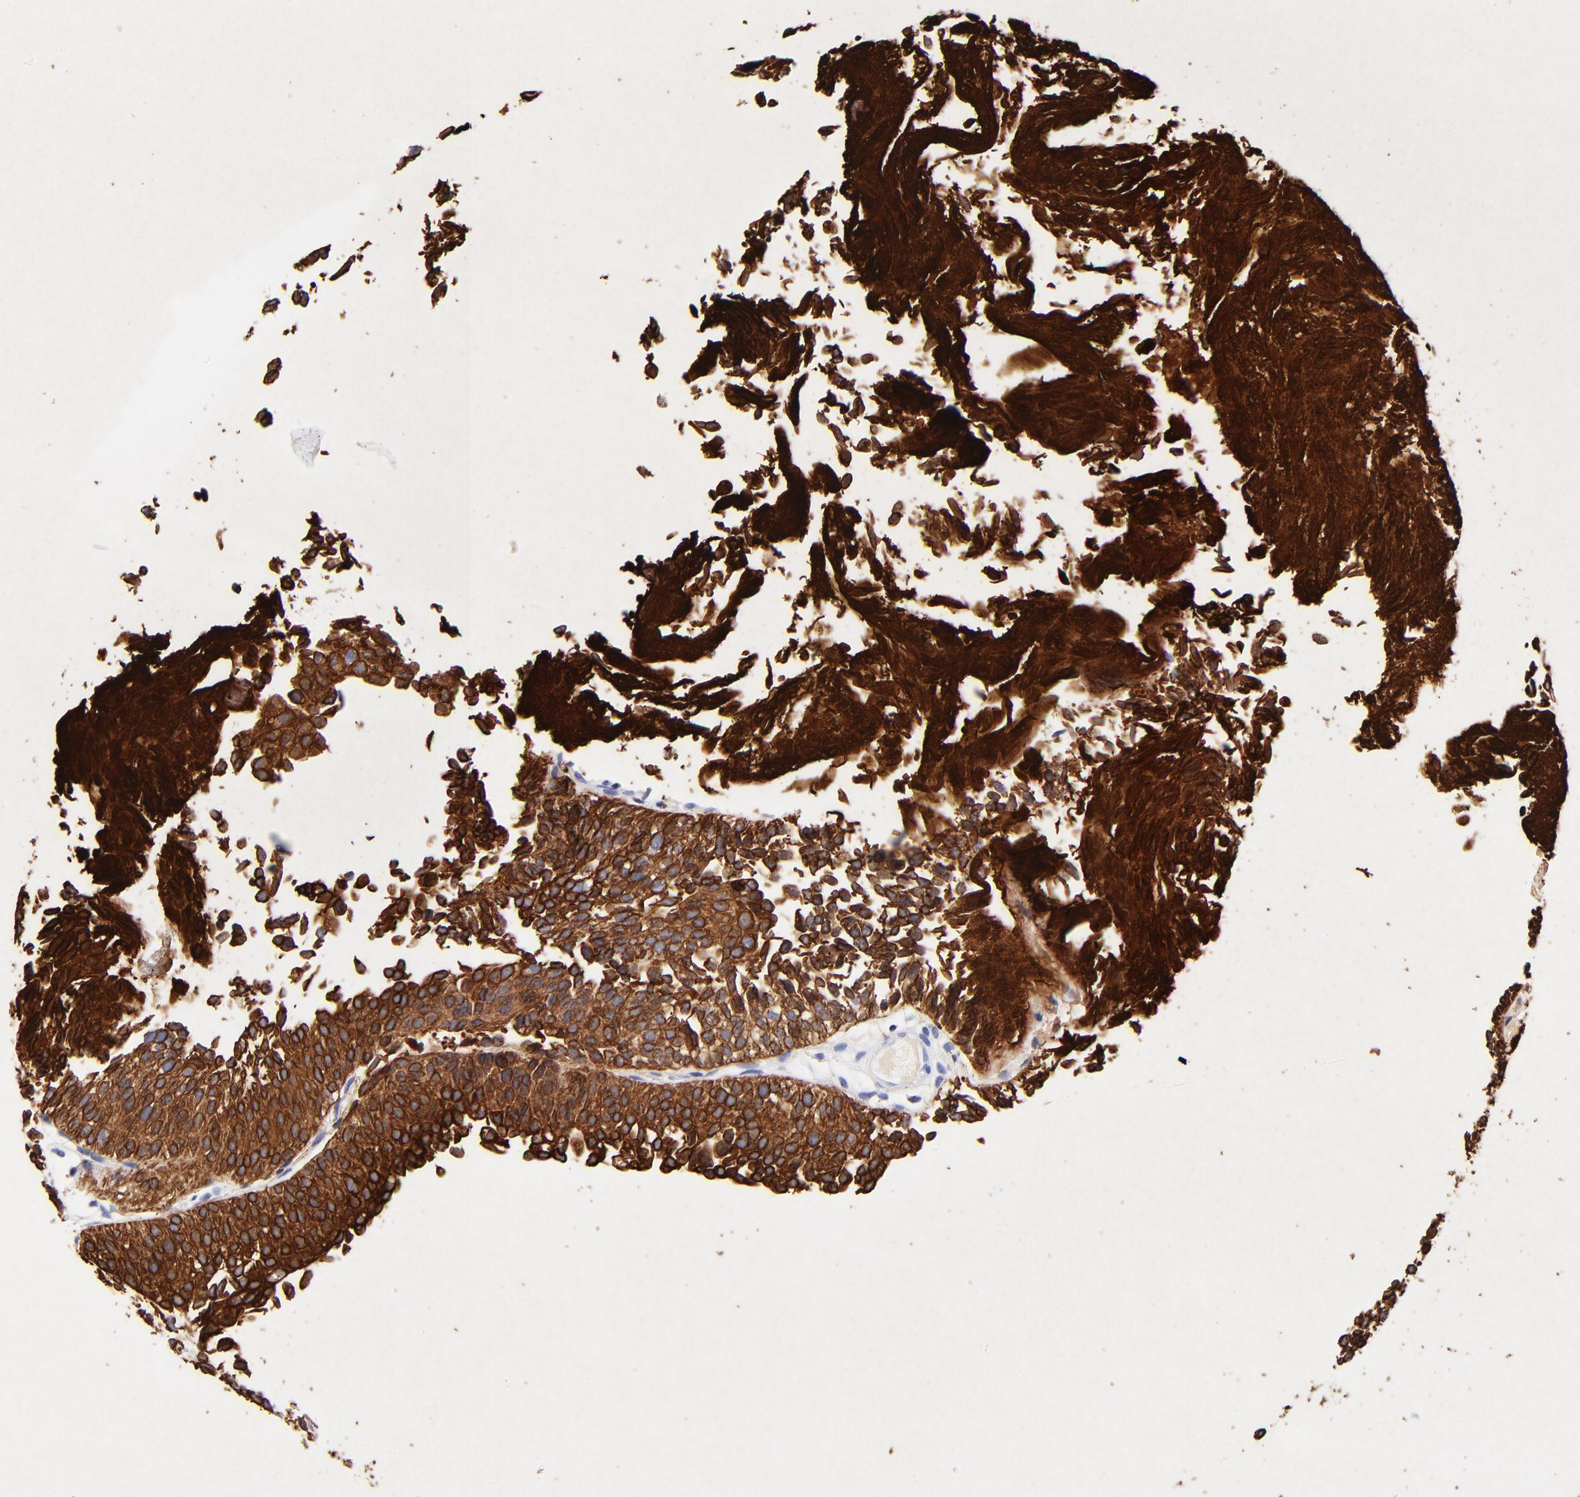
{"staining": {"intensity": "strong", "quantity": ">75%", "location": "cytoplasmic/membranous"}, "tissue": "urothelial cancer", "cell_type": "Tumor cells", "image_type": "cancer", "snomed": [{"axis": "morphology", "description": "Urothelial carcinoma, Low grade"}, {"axis": "topography", "description": "Urinary bladder"}], "caption": "This is an image of immunohistochemistry (IHC) staining of urothelial cancer, which shows strong positivity in the cytoplasmic/membranous of tumor cells.", "gene": "KRT19", "patient": {"sex": "male", "age": 84}}